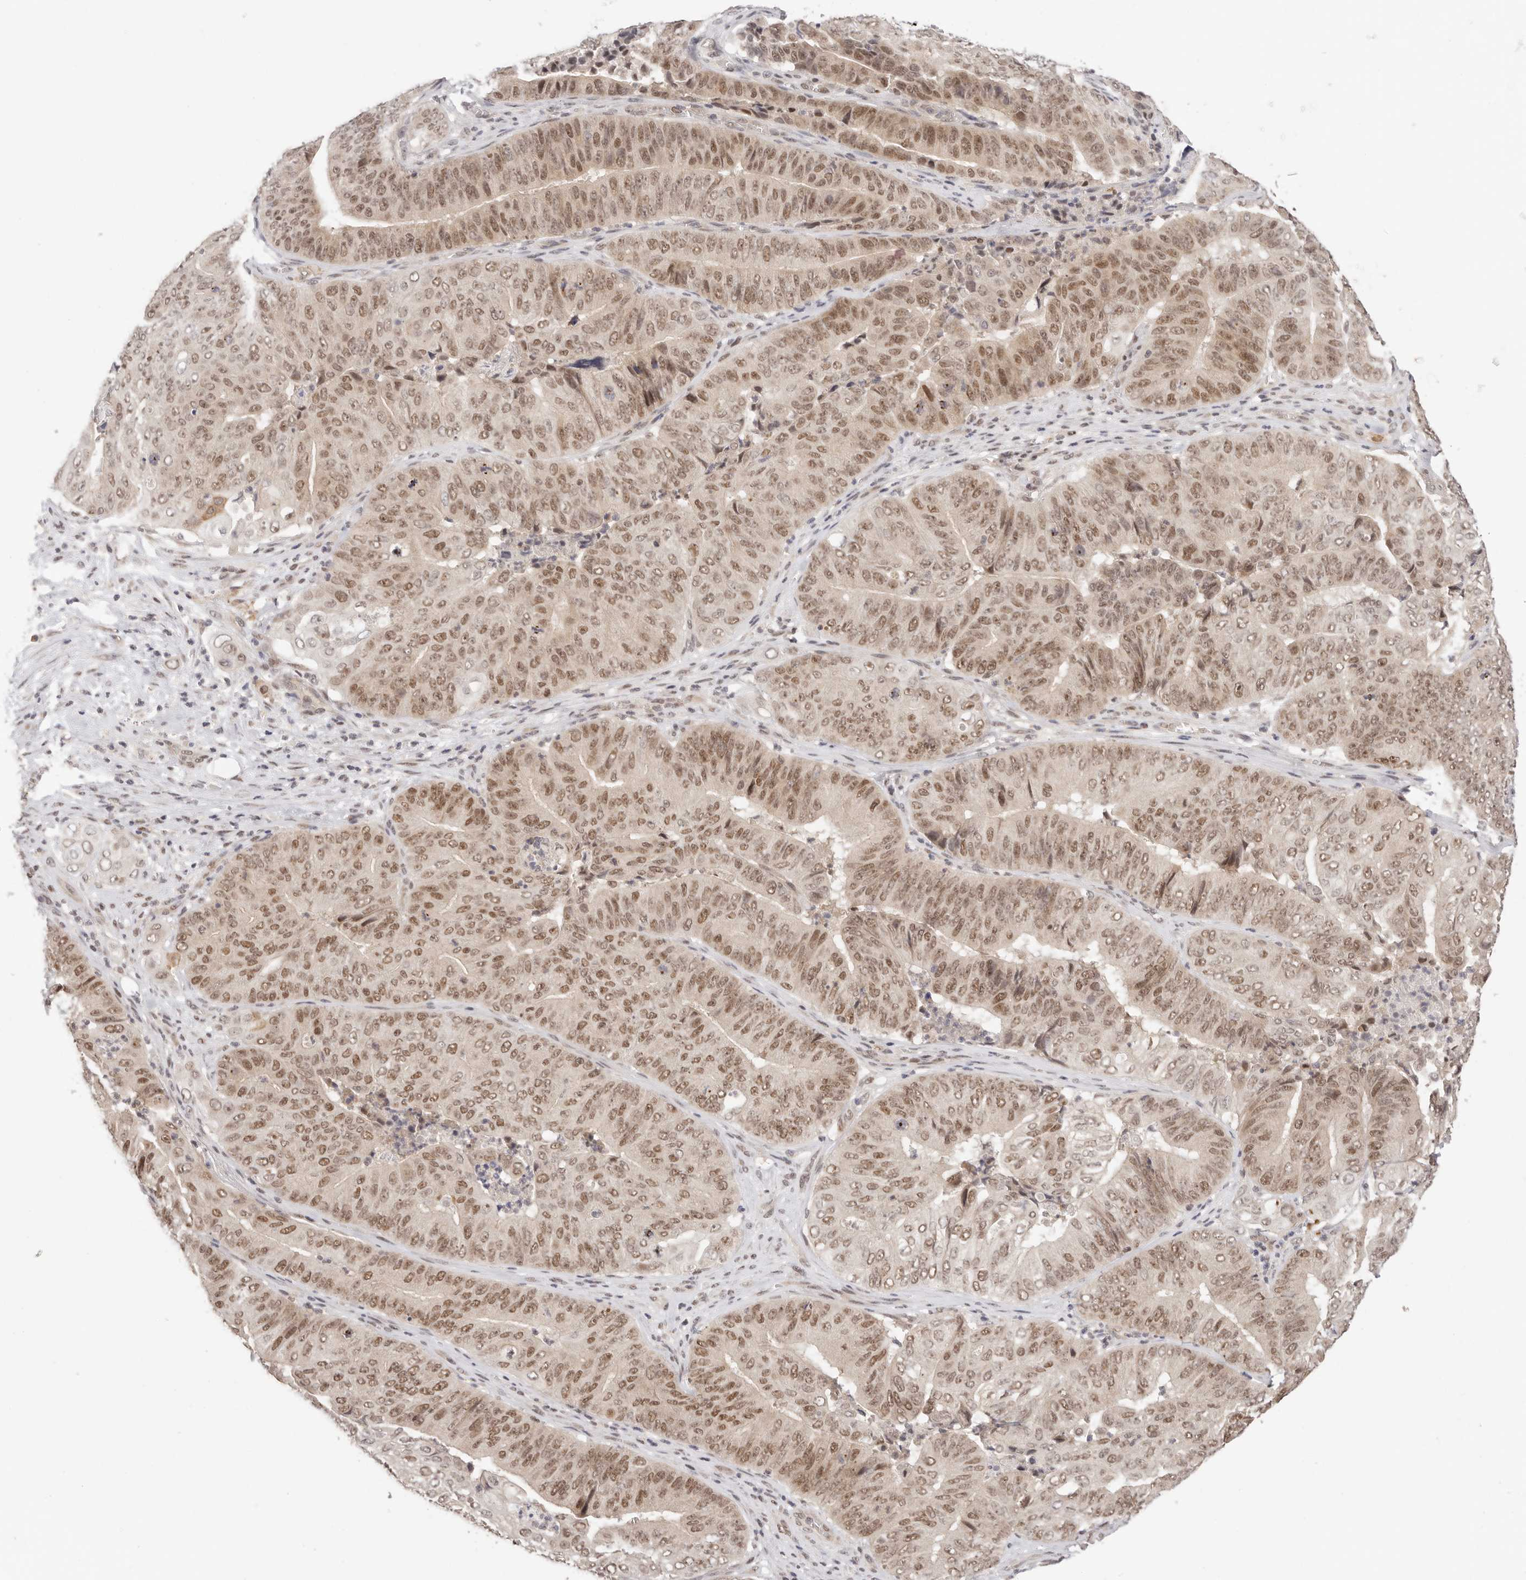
{"staining": {"intensity": "moderate", "quantity": ">75%", "location": "nuclear"}, "tissue": "pancreatic cancer", "cell_type": "Tumor cells", "image_type": "cancer", "snomed": [{"axis": "morphology", "description": "Adenocarcinoma, NOS"}, {"axis": "topography", "description": "Pancreas"}], "caption": "Immunohistochemistry histopathology image of human pancreatic cancer (adenocarcinoma) stained for a protein (brown), which exhibits medium levels of moderate nuclear expression in approximately >75% of tumor cells.", "gene": "RFC3", "patient": {"sex": "female", "age": 77}}